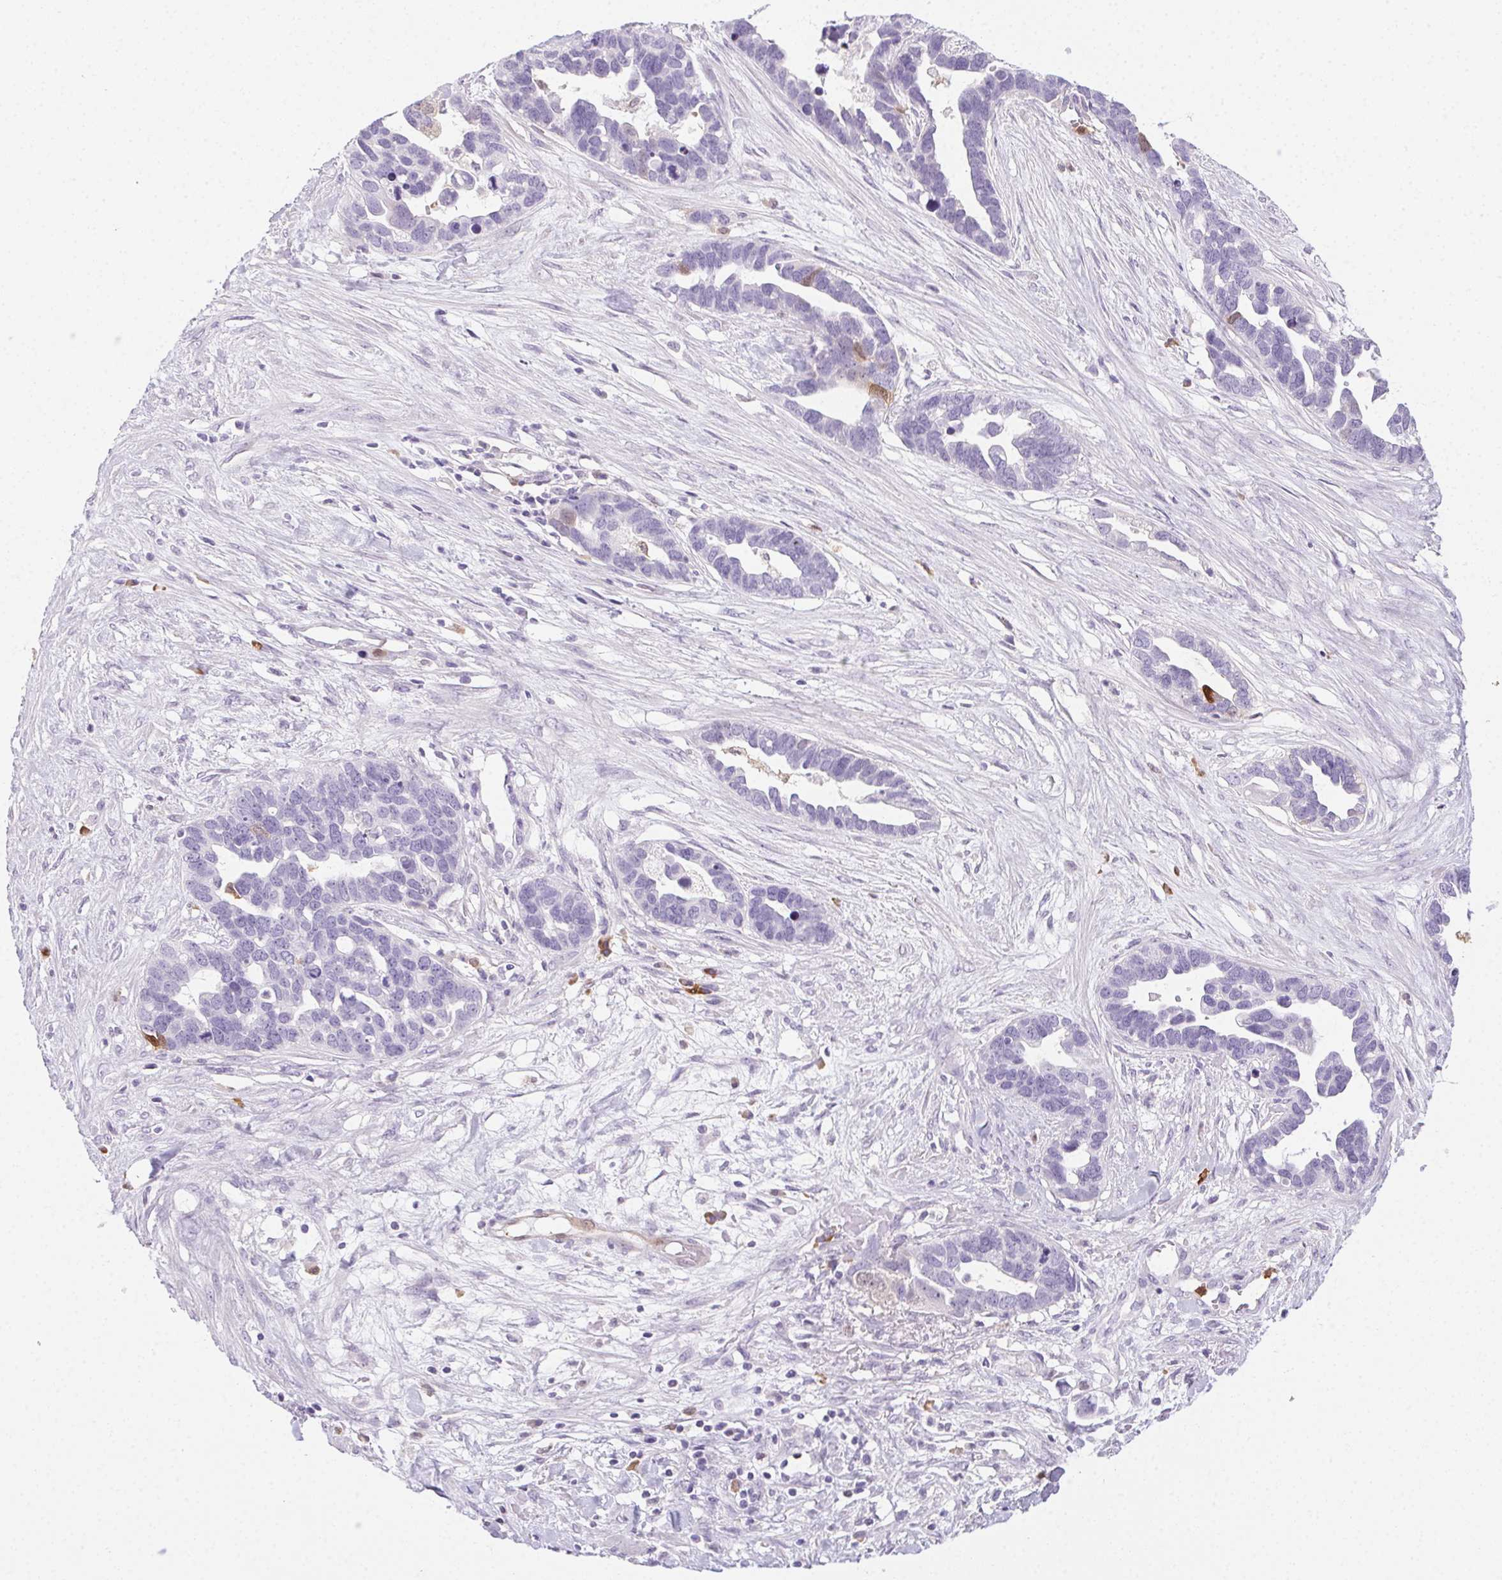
{"staining": {"intensity": "negative", "quantity": "none", "location": "none"}, "tissue": "ovarian cancer", "cell_type": "Tumor cells", "image_type": "cancer", "snomed": [{"axis": "morphology", "description": "Cystadenocarcinoma, serous, NOS"}, {"axis": "topography", "description": "Ovary"}], "caption": "IHC of human ovarian serous cystadenocarcinoma displays no staining in tumor cells.", "gene": "TMEM45A", "patient": {"sex": "female", "age": 54}}